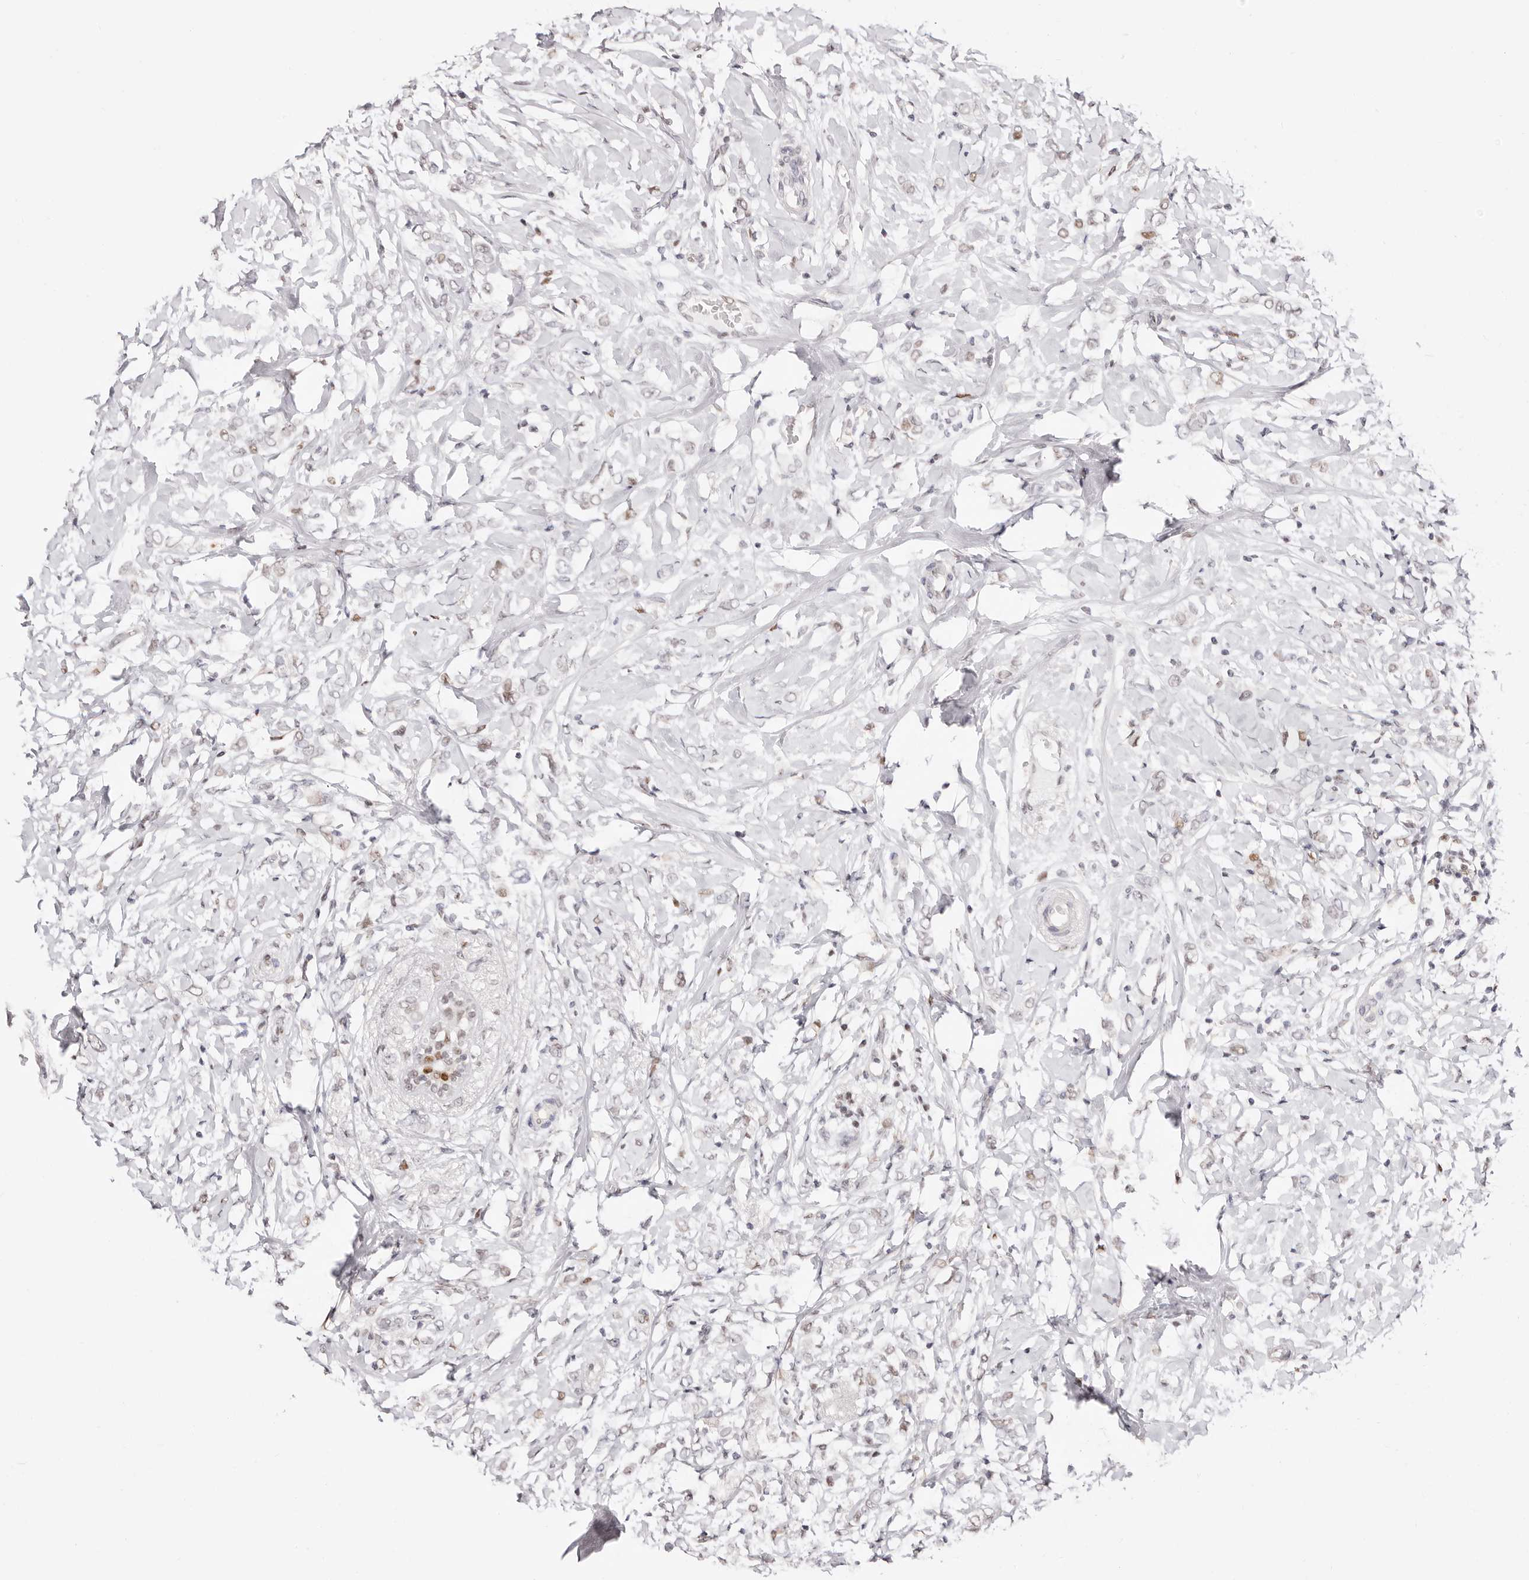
{"staining": {"intensity": "weak", "quantity": "<25%", "location": "nuclear"}, "tissue": "breast cancer", "cell_type": "Tumor cells", "image_type": "cancer", "snomed": [{"axis": "morphology", "description": "Normal tissue, NOS"}, {"axis": "morphology", "description": "Lobular carcinoma"}, {"axis": "topography", "description": "Breast"}], "caption": "An image of human breast lobular carcinoma is negative for staining in tumor cells.", "gene": "TKT", "patient": {"sex": "female", "age": 47}}